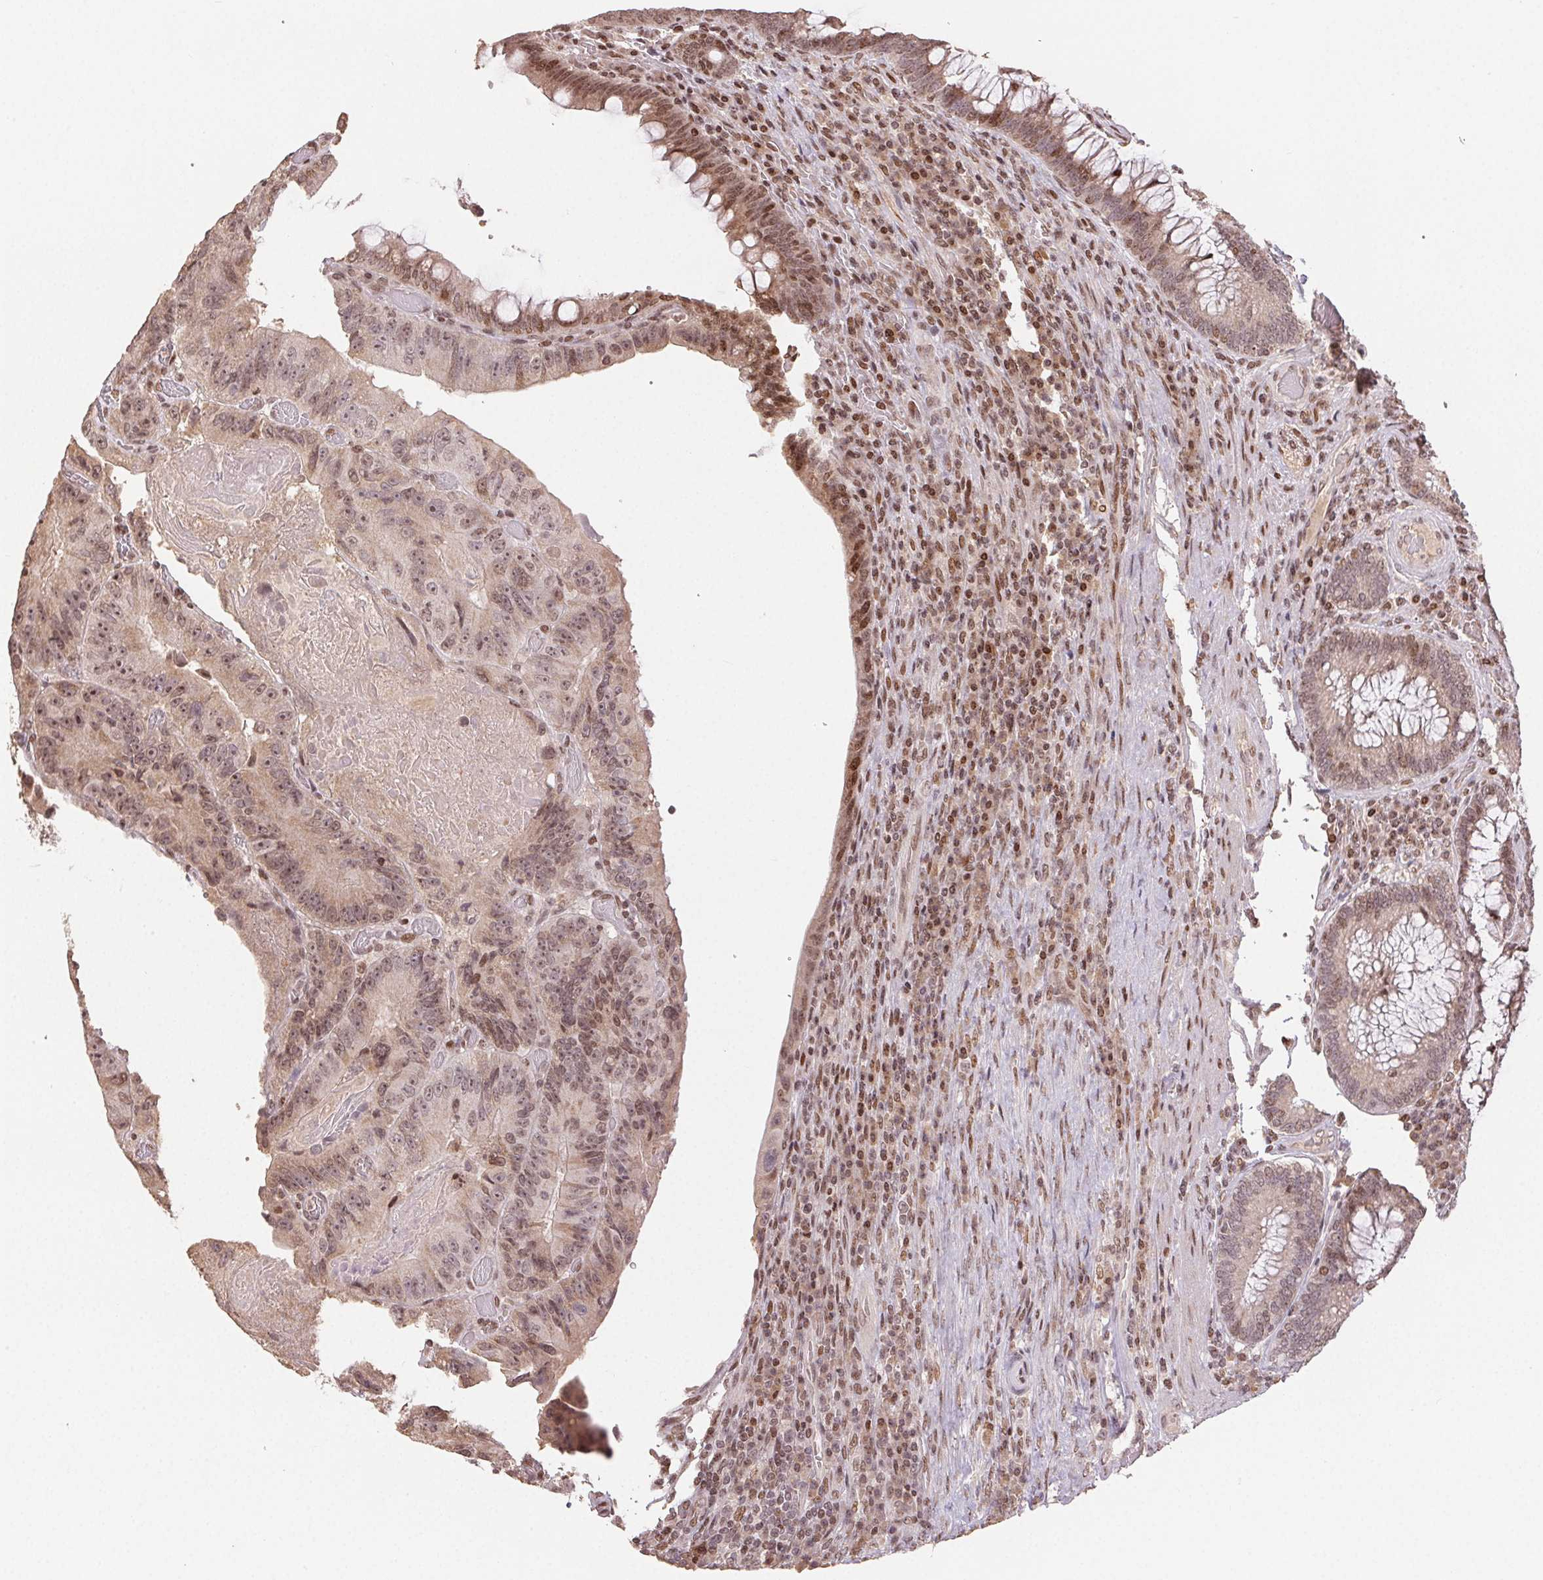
{"staining": {"intensity": "moderate", "quantity": ">75%", "location": "nuclear"}, "tissue": "colorectal cancer", "cell_type": "Tumor cells", "image_type": "cancer", "snomed": [{"axis": "morphology", "description": "Adenocarcinoma, NOS"}, {"axis": "topography", "description": "Colon"}], "caption": "Colorectal cancer (adenocarcinoma) stained with DAB (3,3'-diaminobenzidine) immunohistochemistry displays medium levels of moderate nuclear positivity in about >75% of tumor cells.", "gene": "MAPKAPK2", "patient": {"sex": "female", "age": 86}}